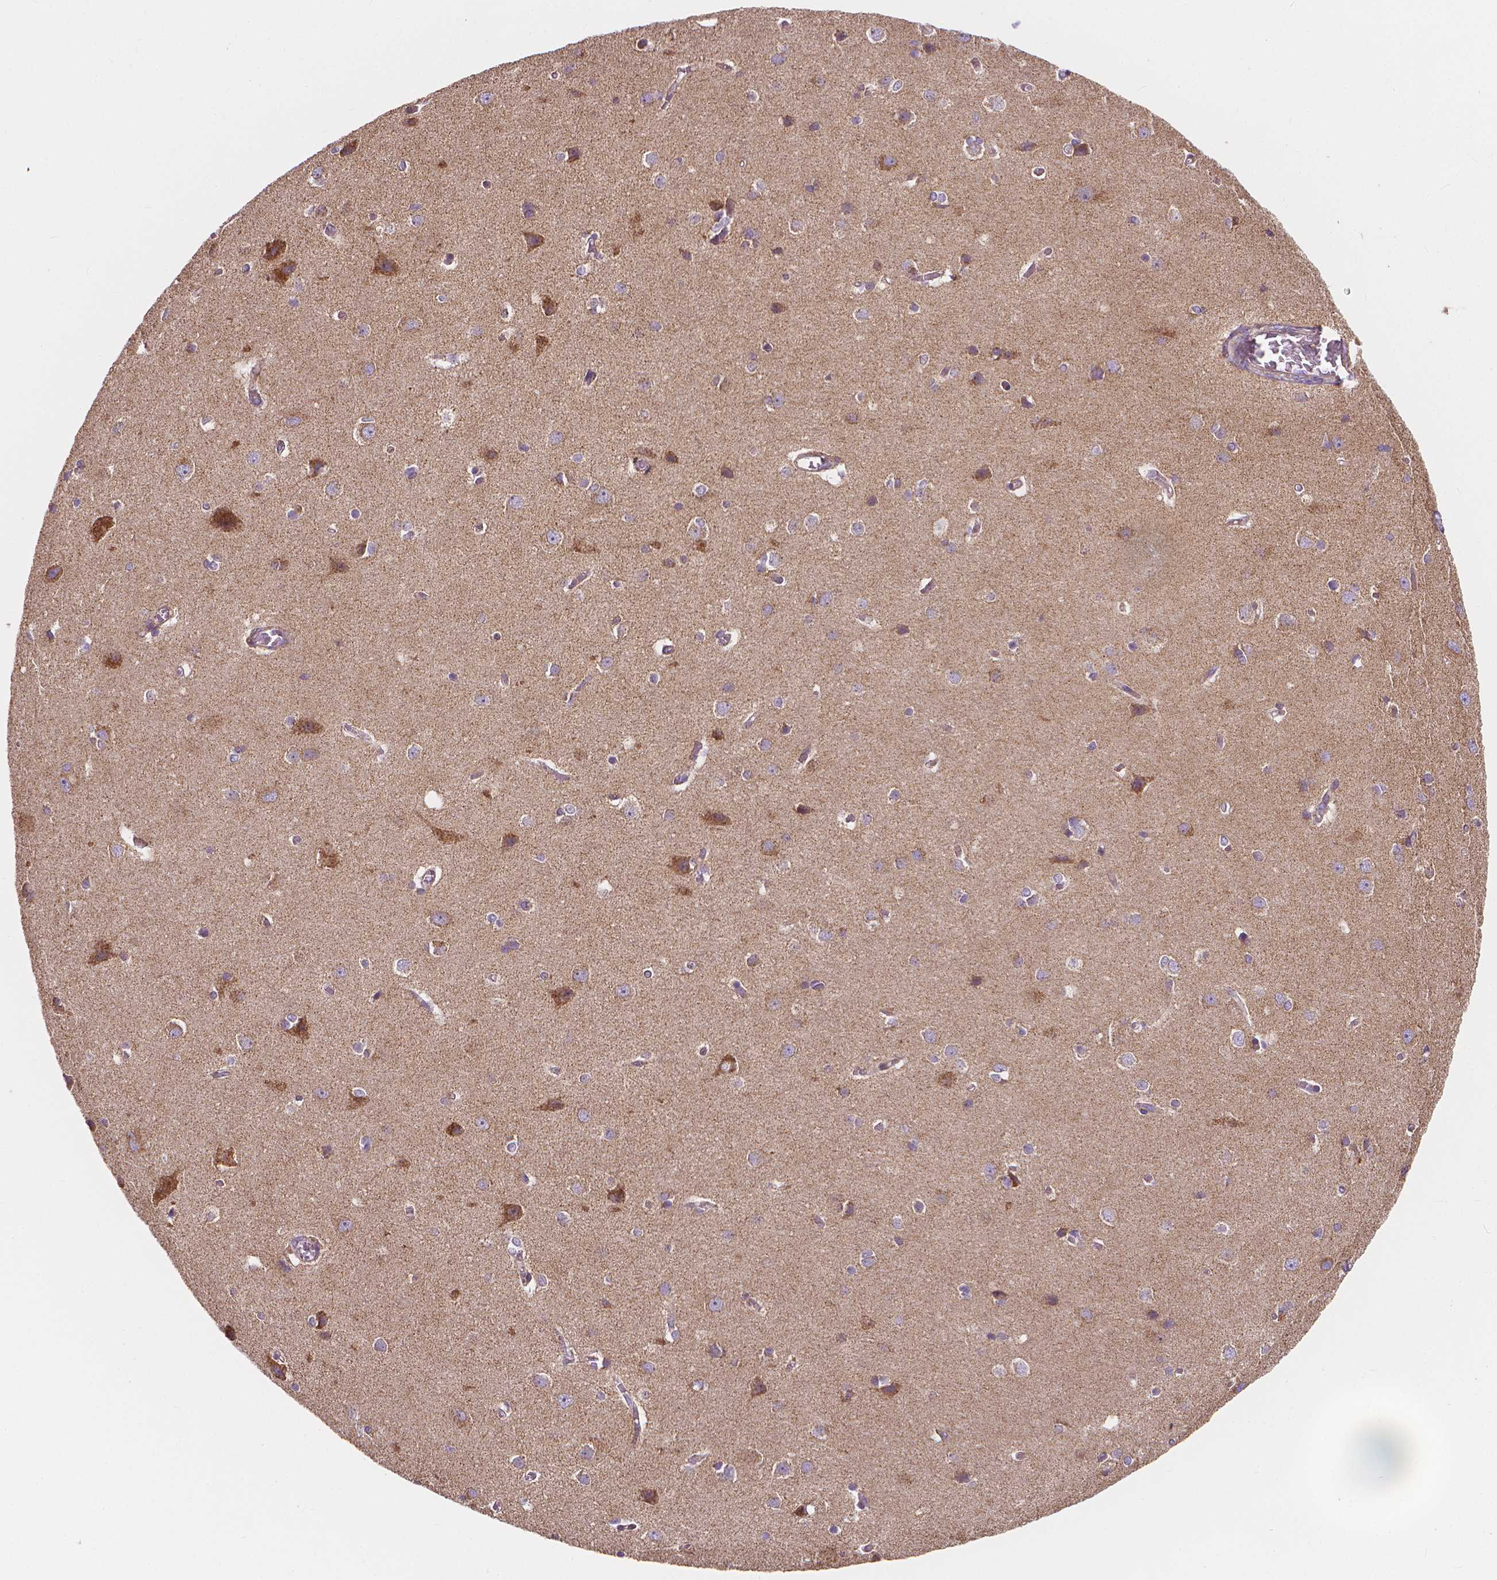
{"staining": {"intensity": "negative", "quantity": "none", "location": "none"}, "tissue": "cerebral cortex", "cell_type": "Endothelial cells", "image_type": "normal", "snomed": [{"axis": "morphology", "description": "Normal tissue, NOS"}, {"axis": "topography", "description": "Cerebral cortex"}], "caption": "IHC photomicrograph of benign cerebral cortex: cerebral cortex stained with DAB (3,3'-diaminobenzidine) shows no significant protein staining in endothelial cells.", "gene": "SNCAIP", "patient": {"sex": "male", "age": 37}}